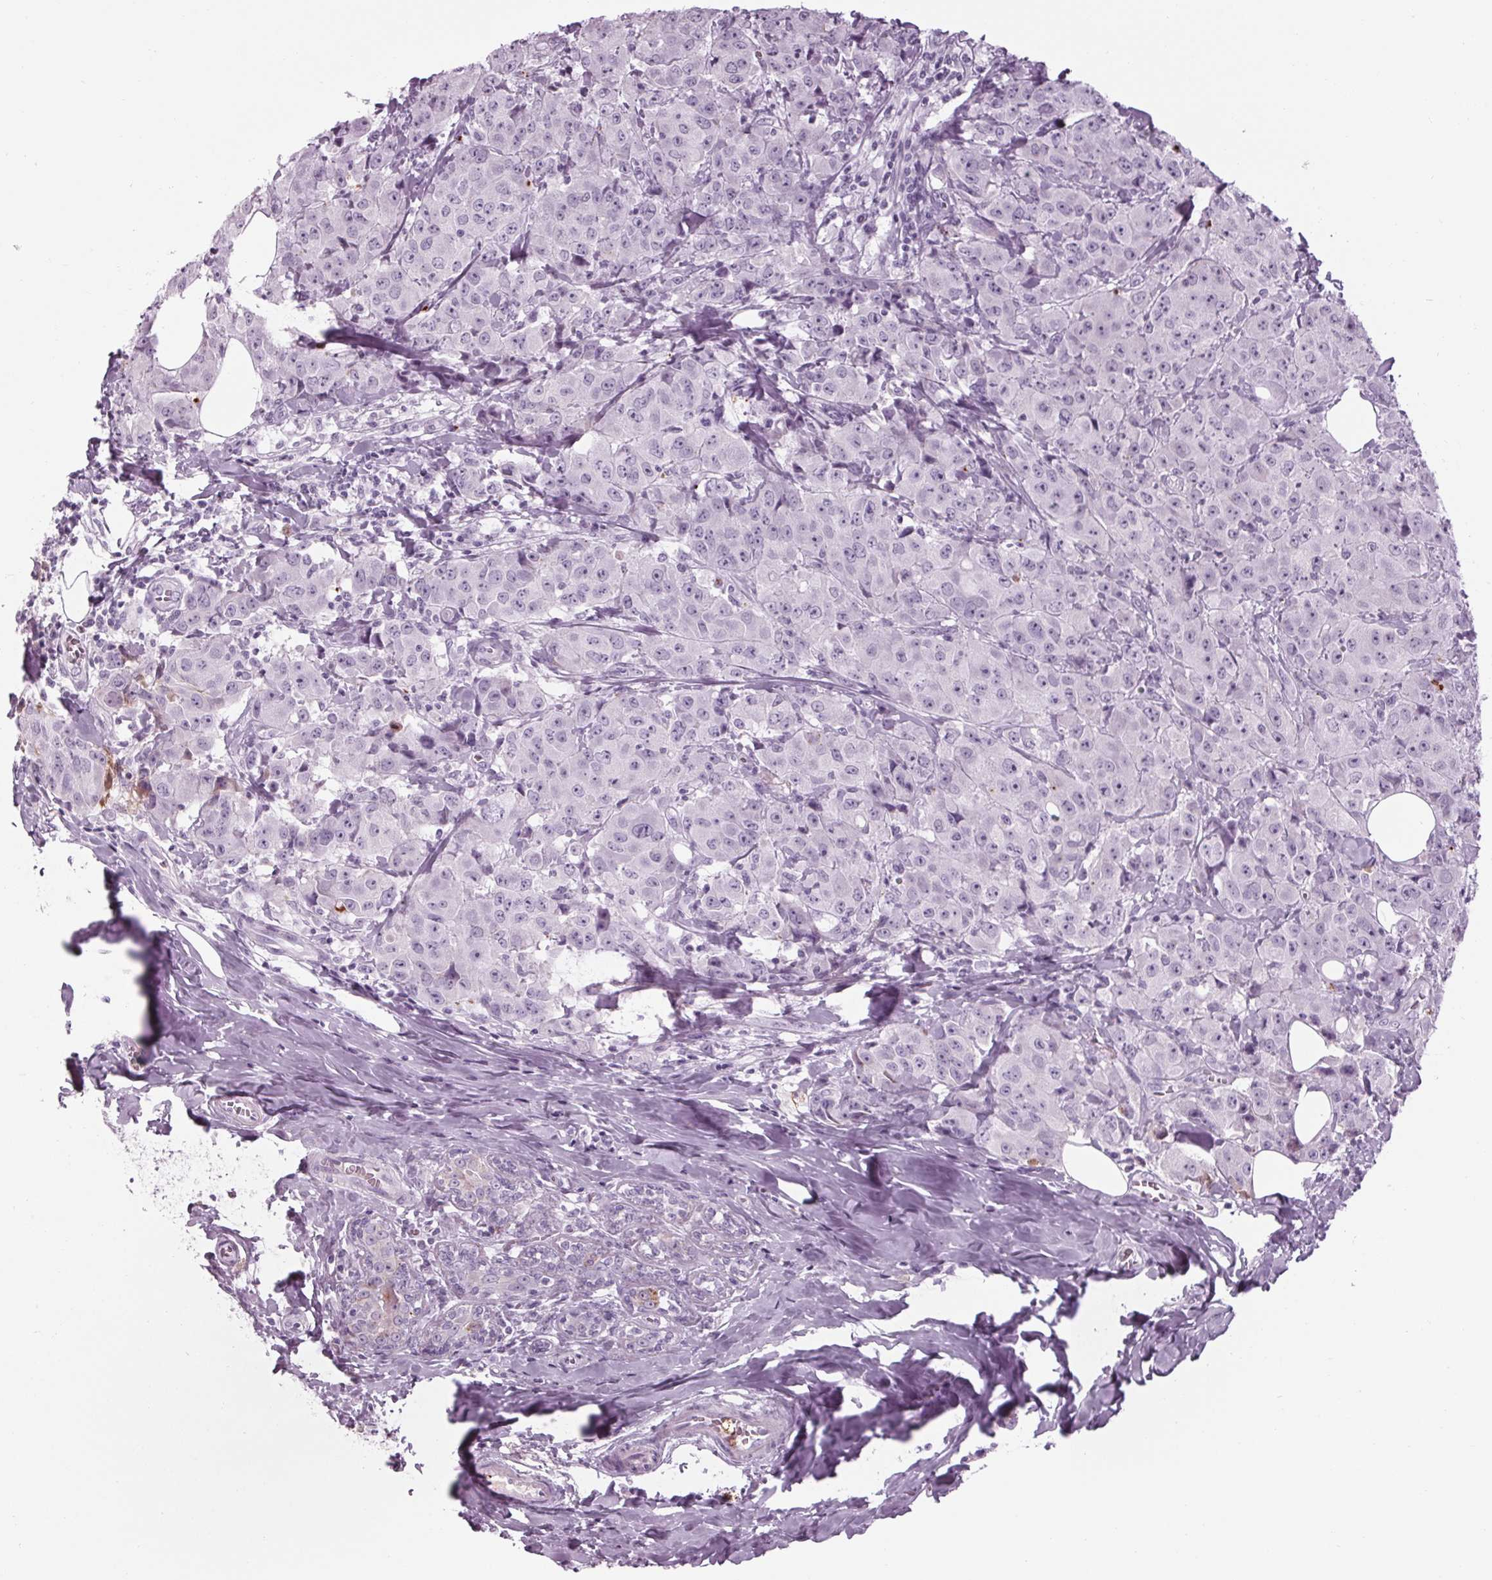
{"staining": {"intensity": "negative", "quantity": "none", "location": "none"}, "tissue": "breast cancer", "cell_type": "Tumor cells", "image_type": "cancer", "snomed": [{"axis": "morphology", "description": "Normal tissue, NOS"}, {"axis": "morphology", "description": "Duct carcinoma"}, {"axis": "topography", "description": "Breast"}], "caption": "DAB (3,3'-diaminobenzidine) immunohistochemical staining of human intraductal carcinoma (breast) displays no significant positivity in tumor cells.", "gene": "CYP3A43", "patient": {"sex": "female", "age": 43}}